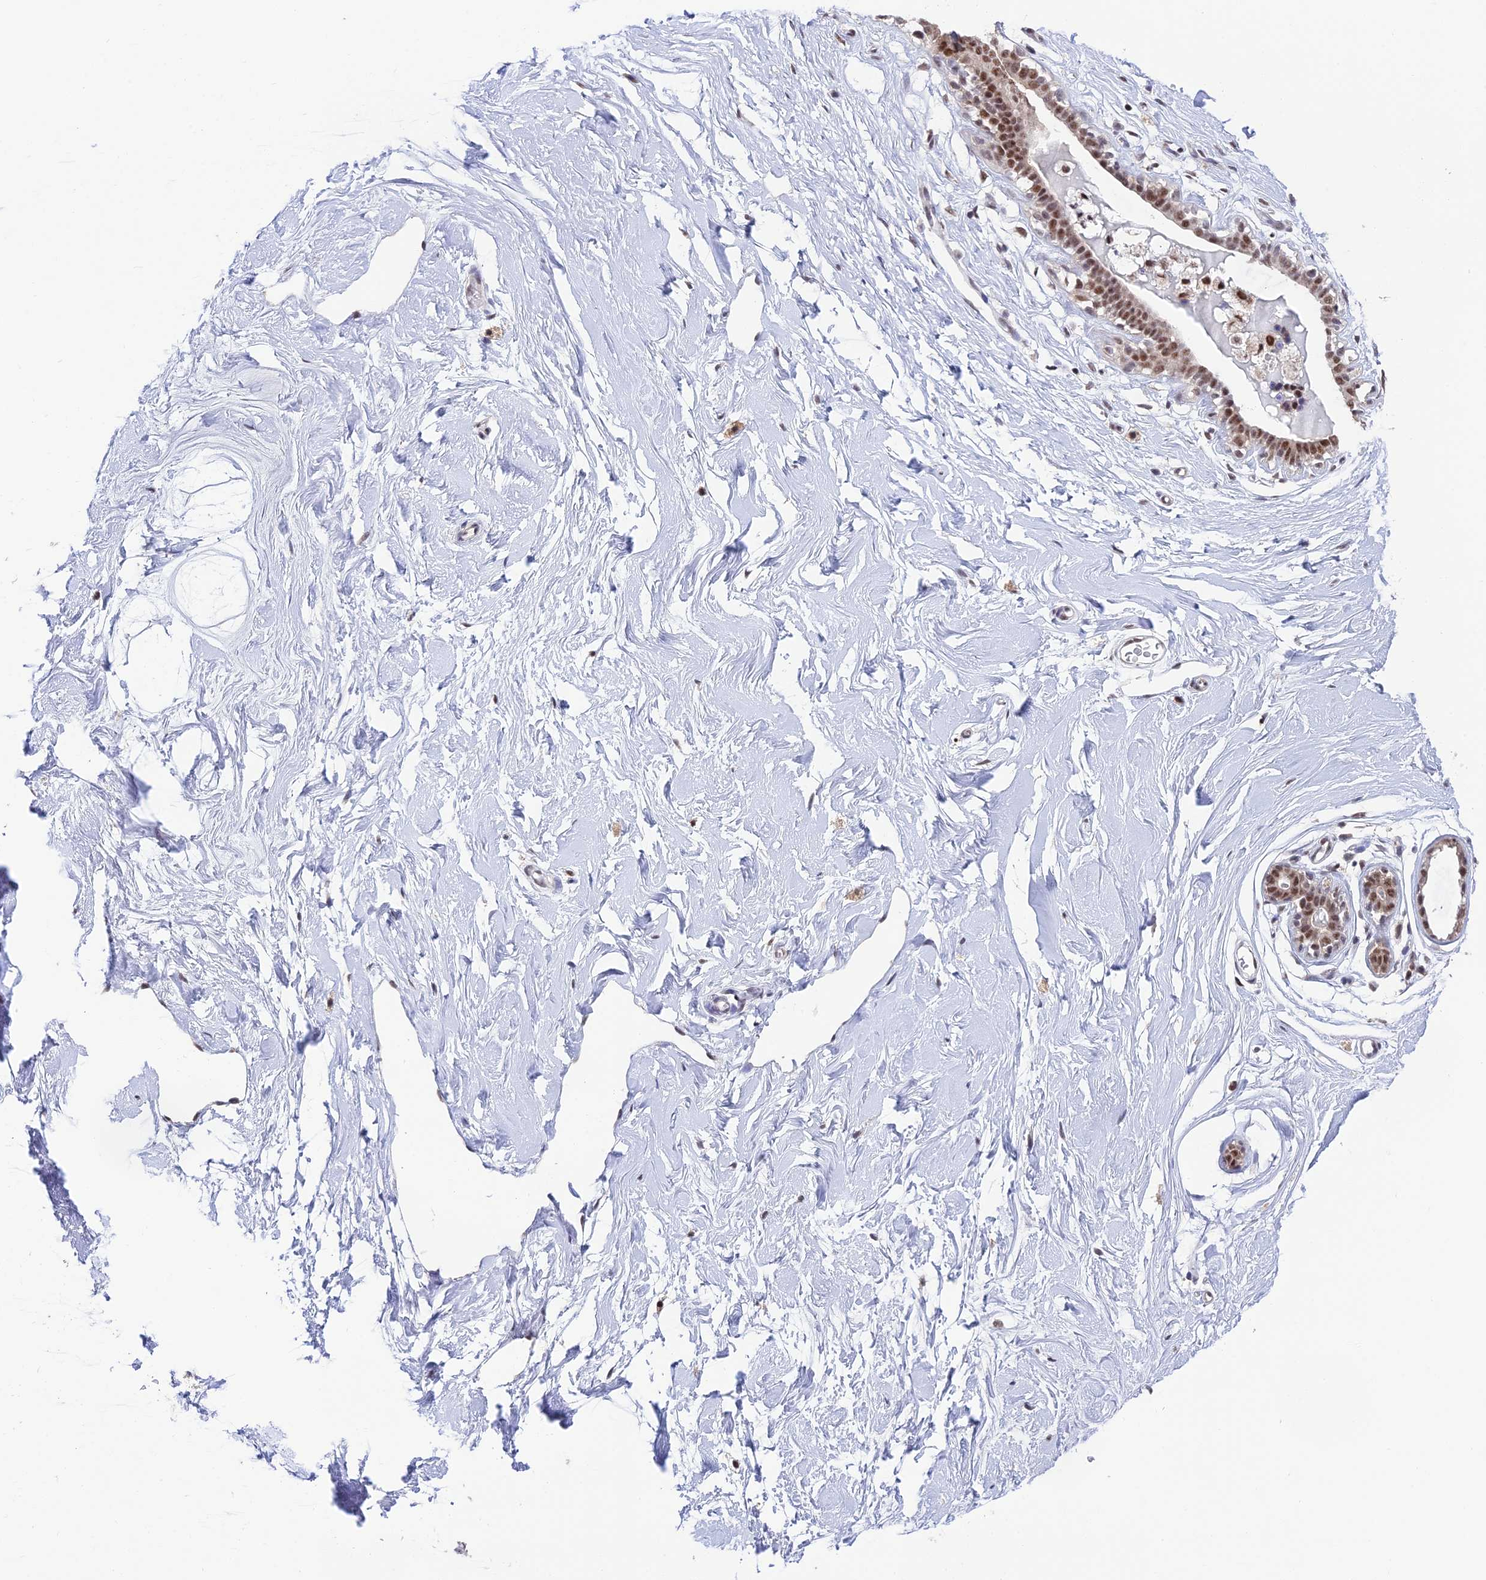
{"staining": {"intensity": "moderate", "quantity": ">75%", "location": "nuclear"}, "tissue": "breast", "cell_type": "Adipocytes", "image_type": "normal", "snomed": [{"axis": "morphology", "description": "Normal tissue, NOS"}, {"axis": "morphology", "description": "Adenoma, NOS"}, {"axis": "topography", "description": "Breast"}], "caption": "High-magnification brightfield microscopy of normal breast stained with DAB (brown) and counterstained with hematoxylin (blue). adipocytes exhibit moderate nuclear positivity is seen in about>75% of cells. The staining was performed using DAB (3,3'-diaminobenzidine) to visualize the protein expression in brown, while the nuclei were stained in blue with hematoxylin (Magnification: 20x).", "gene": "THOC7", "patient": {"sex": "female", "age": 23}}